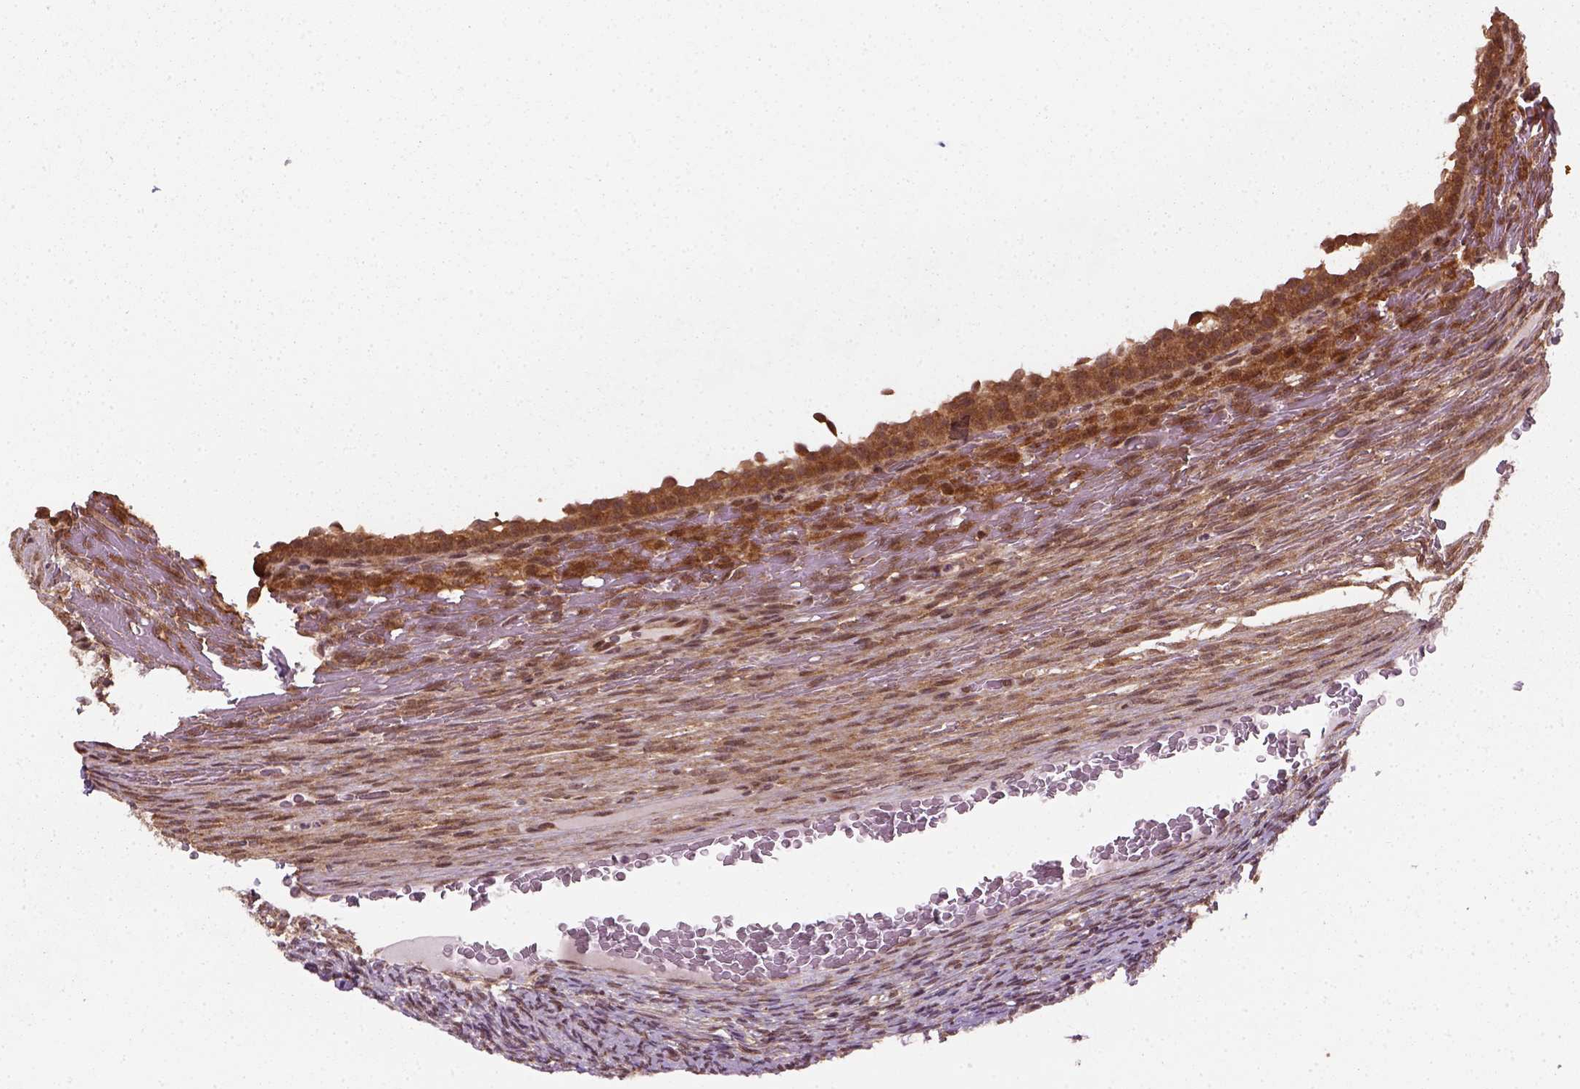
{"staining": {"intensity": "strong", "quantity": ">75%", "location": "cytoplasmic/membranous,nuclear"}, "tissue": "ovary", "cell_type": "Follicle cells", "image_type": "normal", "snomed": [{"axis": "morphology", "description": "Normal tissue, NOS"}, {"axis": "topography", "description": "Ovary"}], "caption": "A histopathology image of ovary stained for a protein reveals strong cytoplasmic/membranous,nuclear brown staining in follicle cells.", "gene": "NUDT9", "patient": {"sex": "female", "age": 34}}